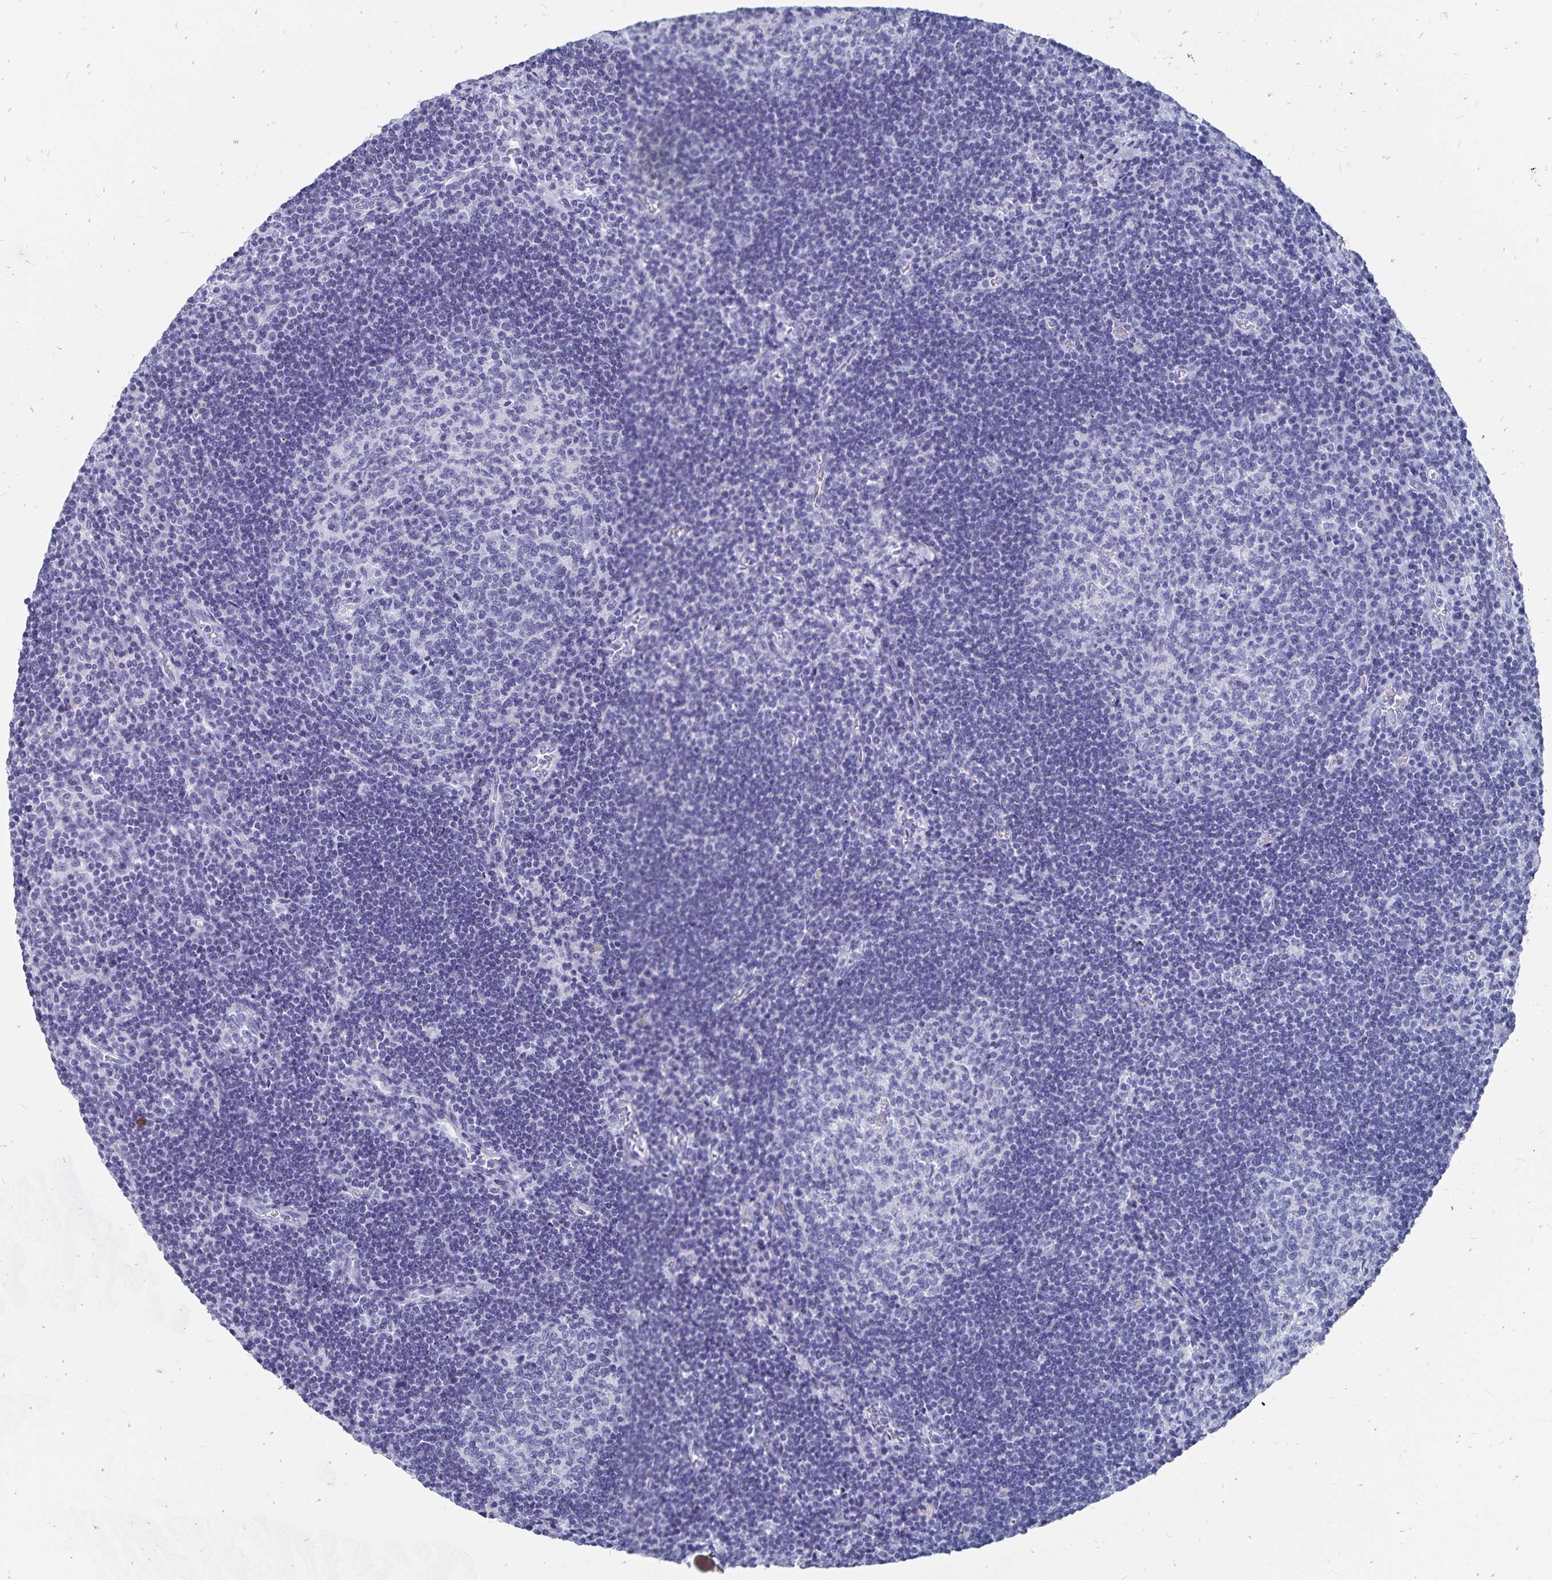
{"staining": {"intensity": "negative", "quantity": "none", "location": "none"}, "tissue": "lymph node", "cell_type": "Germinal center cells", "image_type": "normal", "snomed": [{"axis": "morphology", "description": "Normal tissue, NOS"}, {"axis": "topography", "description": "Lymph node"}], "caption": "High magnification brightfield microscopy of normal lymph node stained with DAB (3,3'-diaminobenzidine) (brown) and counterstained with hematoxylin (blue): germinal center cells show no significant expression. (Brightfield microscopy of DAB immunohistochemistry at high magnification).", "gene": "ADH1A", "patient": {"sex": "male", "age": 67}}